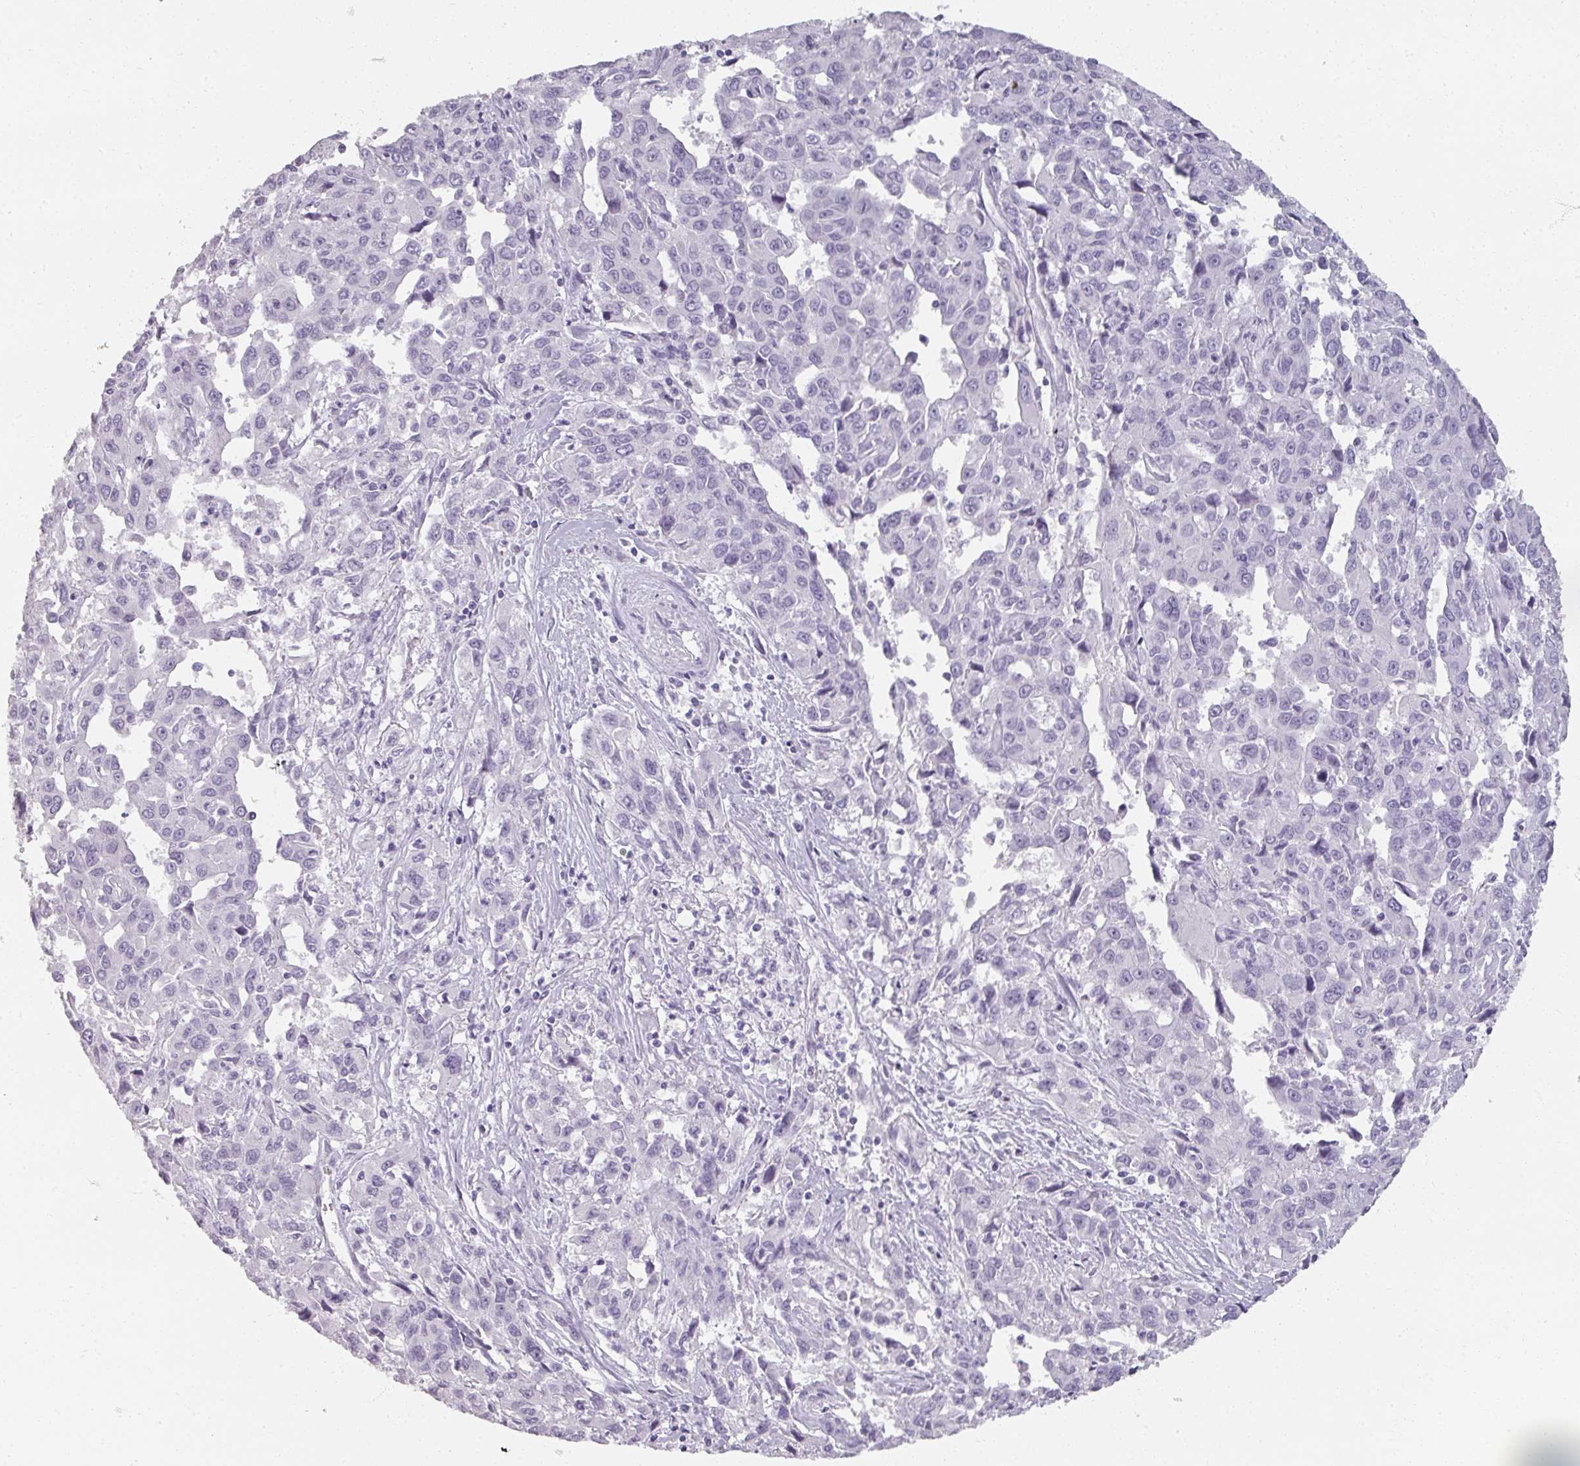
{"staining": {"intensity": "negative", "quantity": "none", "location": "none"}, "tissue": "liver cancer", "cell_type": "Tumor cells", "image_type": "cancer", "snomed": [{"axis": "morphology", "description": "Carcinoma, Hepatocellular, NOS"}, {"axis": "topography", "description": "Liver"}], "caption": "The image demonstrates no staining of tumor cells in liver cancer.", "gene": "REG3G", "patient": {"sex": "male", "age": 63}}